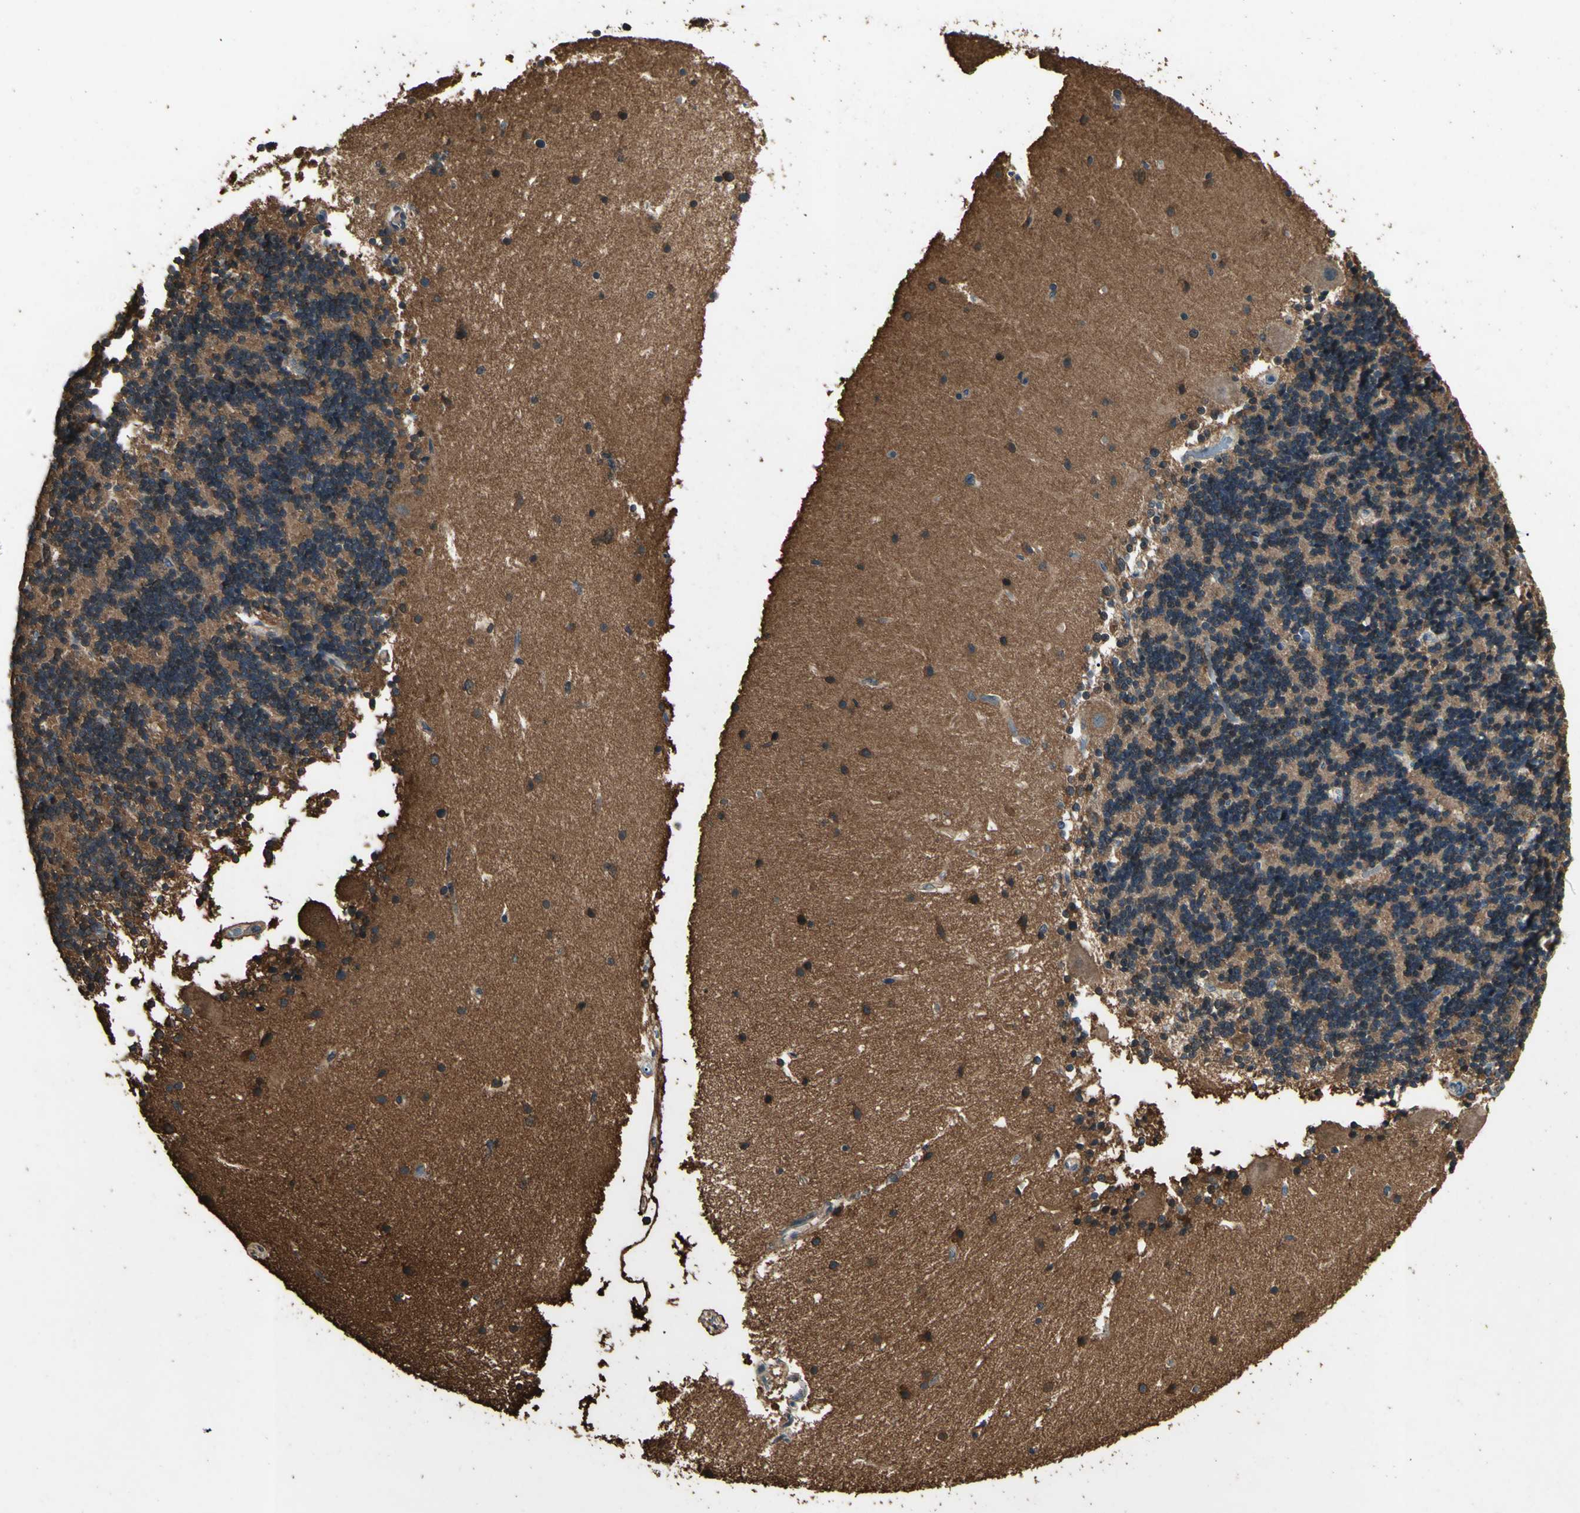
{"staining": {"intensity": "weak", "quantity": ">75%", "location": "cytoplasmic/membranous"}, "tissue": "cerebellum", "cell_type": "Cells in granular layer", "image_type": "normal", "snomed": [{"axis": "morphology", "description": "Normal tissue, NOS"}, {"axis": "topography", "description": "Cerebellum"}], "caption": "Cells in granular layer display weak cytoplasmic/membranous positivity in approximately >75% of cells in normal cerebellum.", "gene": "TSPO", "patient": {"sex": "female", "age": 54}}